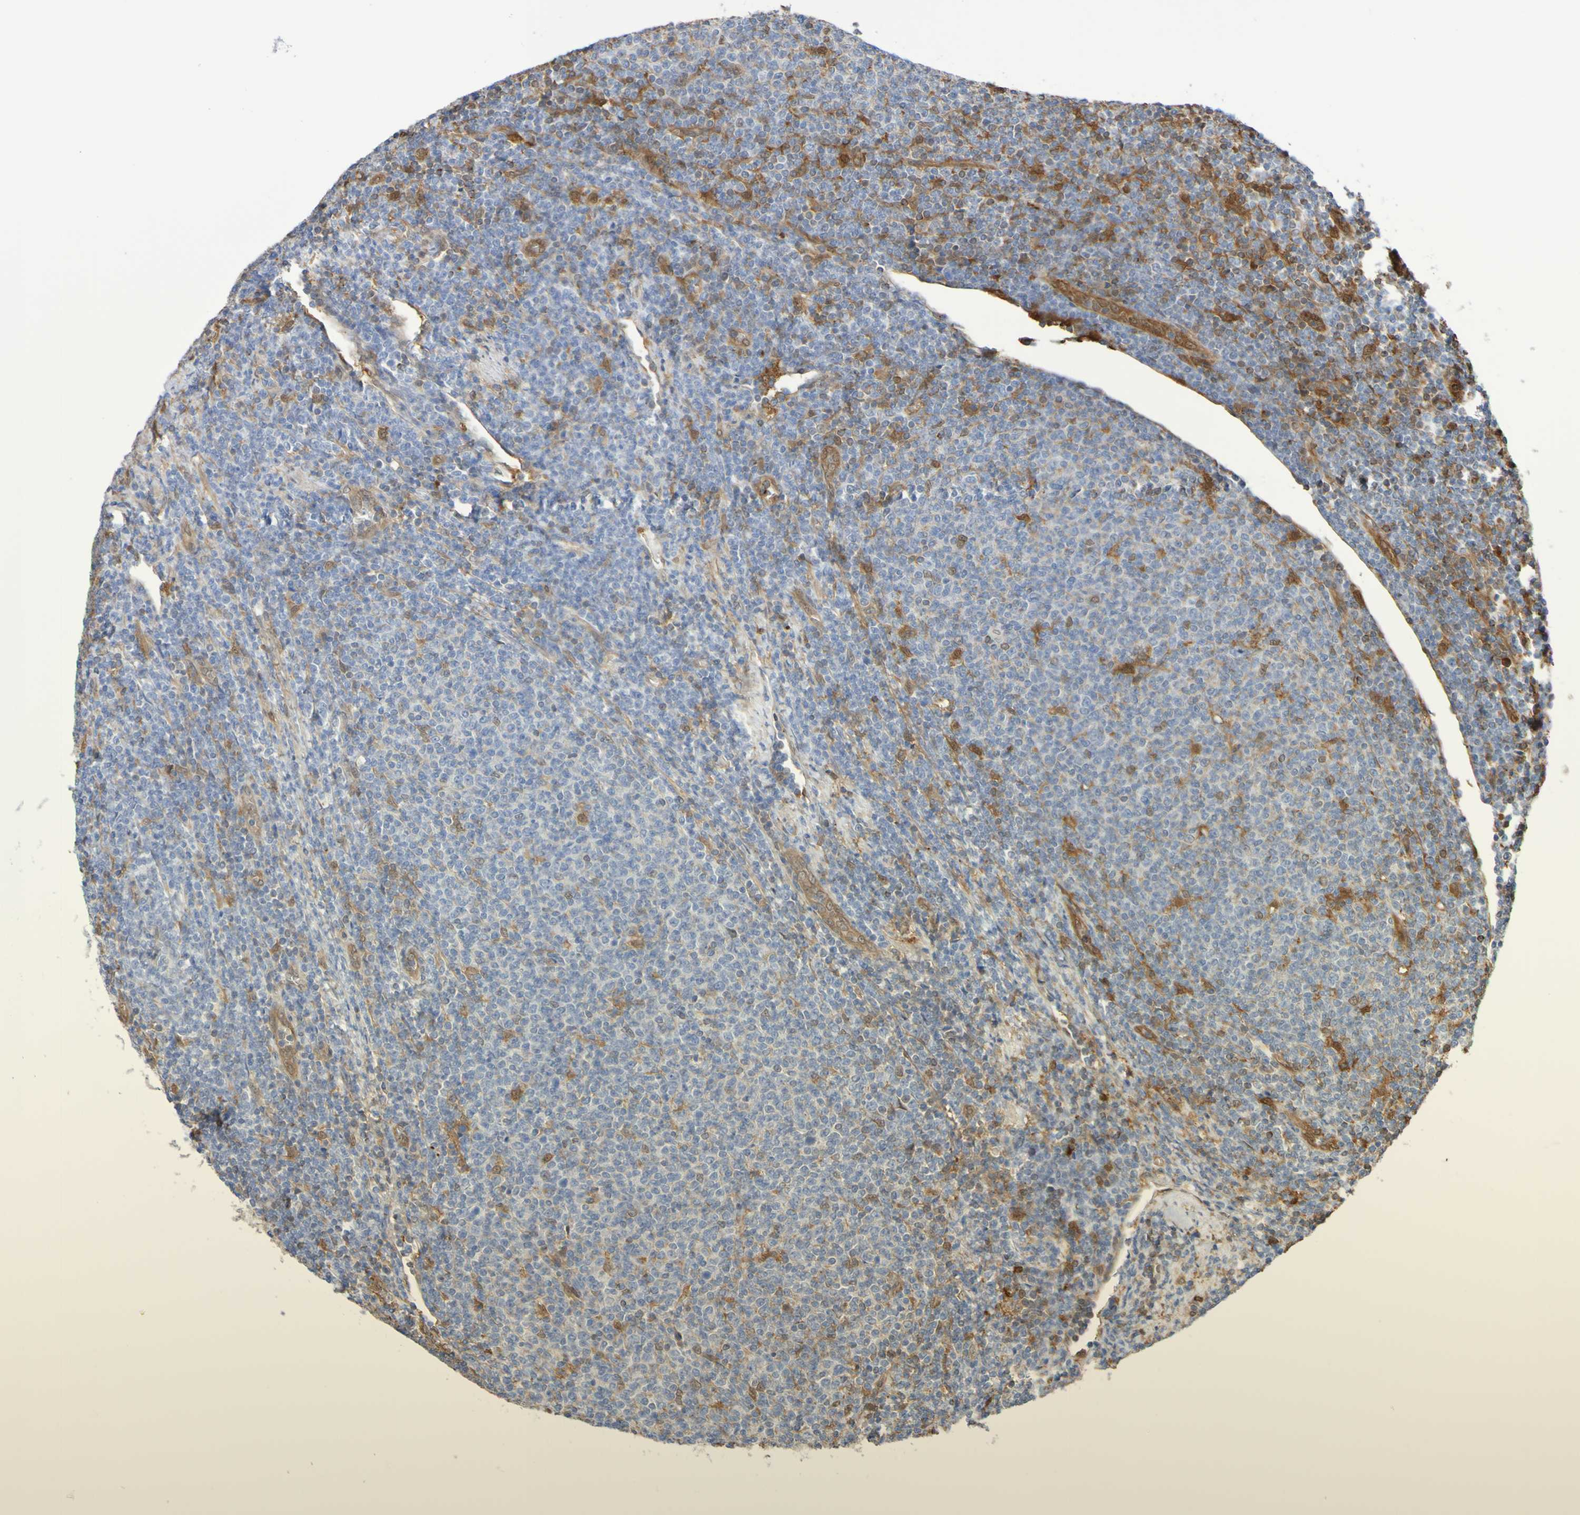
{"staining": {"intensity": "weak", "quantity": "<25%", "location": "cytoplasmic/membranous"}, "tissue": "lymphoma", "cell_type": "Tumor cells", "image_type": "cancer", "snomed": [{"axis": "morphology", "description": "Malignant lymphoma, non-Hodgkin's type, Low grade"}, {"axis": "topography", "description": "Lymph node"}], "caption": "Immunohistochemistry (IHC) micrograph of neoplastic tissue: lymphoma stained with DAB (3,3'-diaminobenzidine) exhibits no significant protein expression in tumor cells.", "gene": "SERPINB6", "patient": {"sex": "male", "age": 66}}